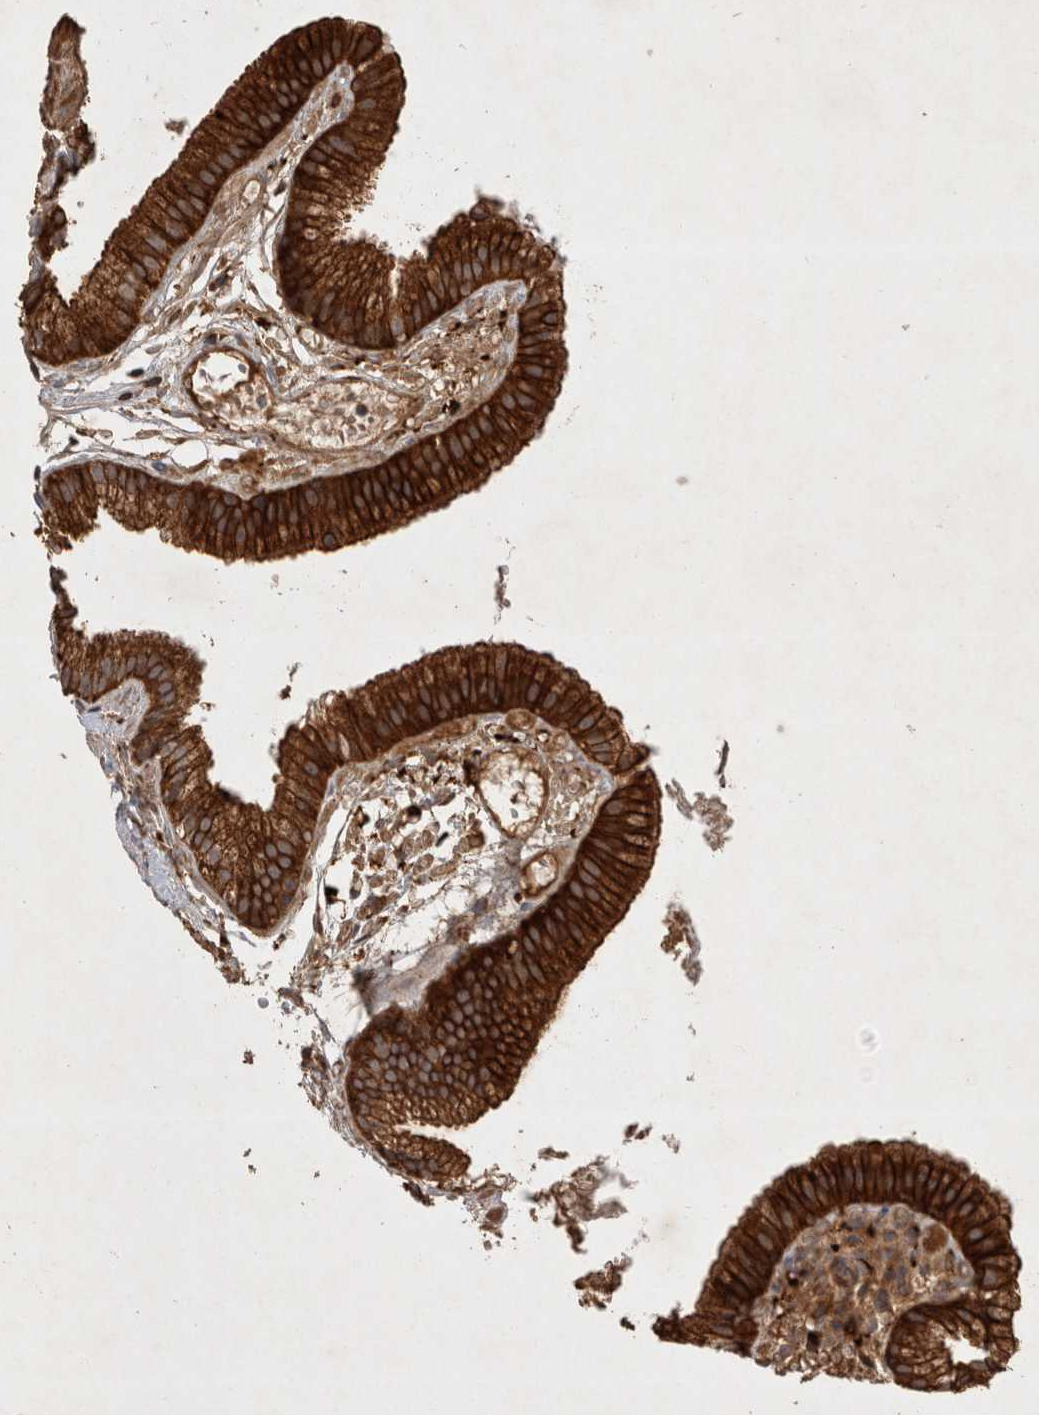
{"staining": {"intensity": "strong", "quantity": ">75%", "location": "cytoplasmic/membranous"}, "tissue": "gallbladder", "cell_type": "Glandular cells", "image_type": "normal", "snomed": [{"axis": "morphology", "description": "Normal tissue, NOS"}, {"axis": "topography", "description": "Gallbladder"}], "caption": "This image displays immunohistochemistry staining of normal human gallbladder, with high strong cytoplasmic/membranous staining in approximately >75% of glandular cells.", "gene": "SERAC1", "patient": {"sex": "female", "age": 26}}